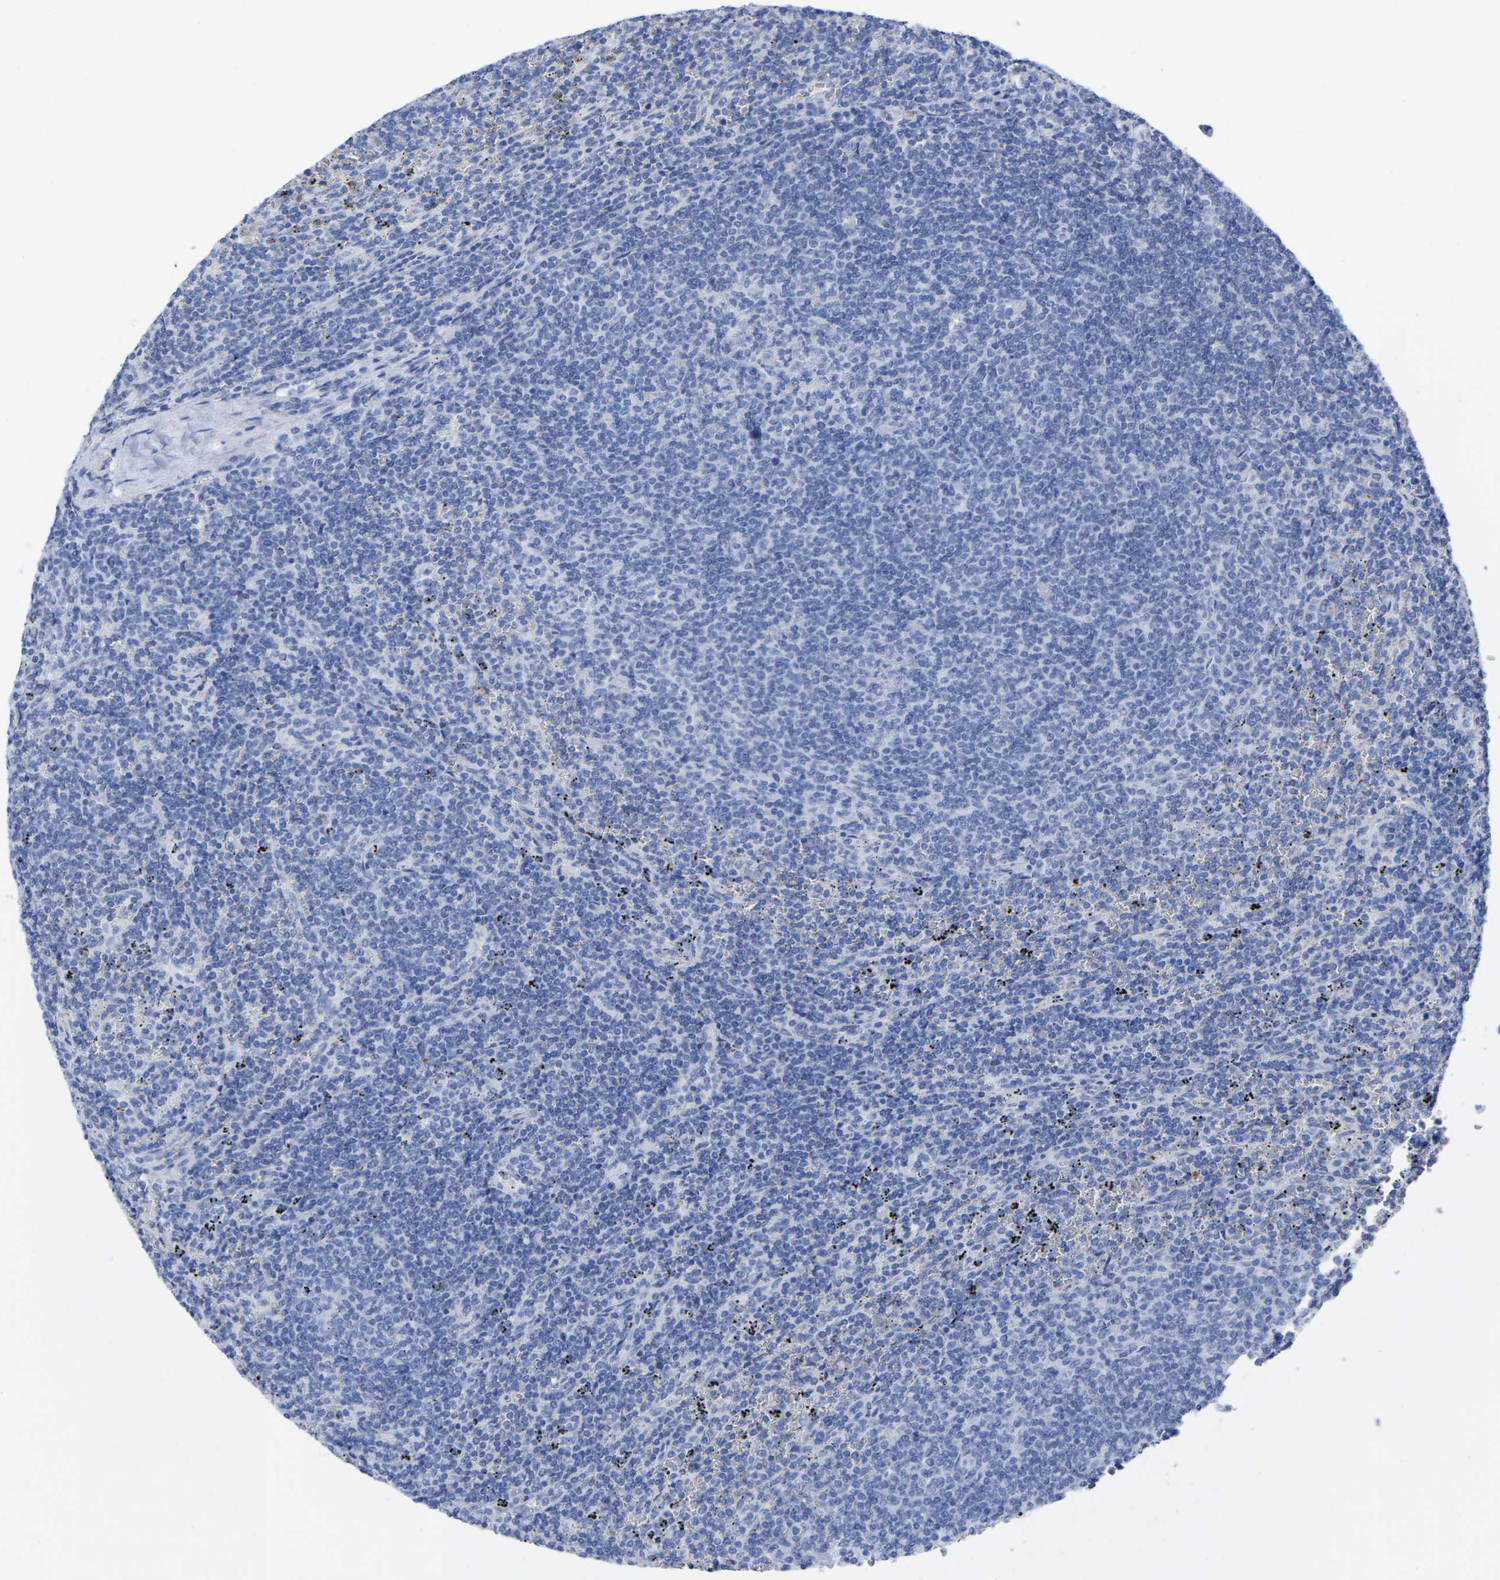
{"staining": {"intensity": "negative", "quantity": "none", "location": "none"}, "tissue": "lymphoma", "cell_type": "Tumor cells", "image_type": "cancer", "snomed": [{"axis": "morphology", "description": "Malignant lymphoma, non-Hodgkin's type, Low grade"}, {"axis": "topography", "description": "Spleen"}], "caption": "IHC photomicrograph of lymphoma stained for a protein (brown), which demonstrates no staining in tumor cells.", "gene": "HAPLN1", "patient": {"sex": "female", "age": 50}}